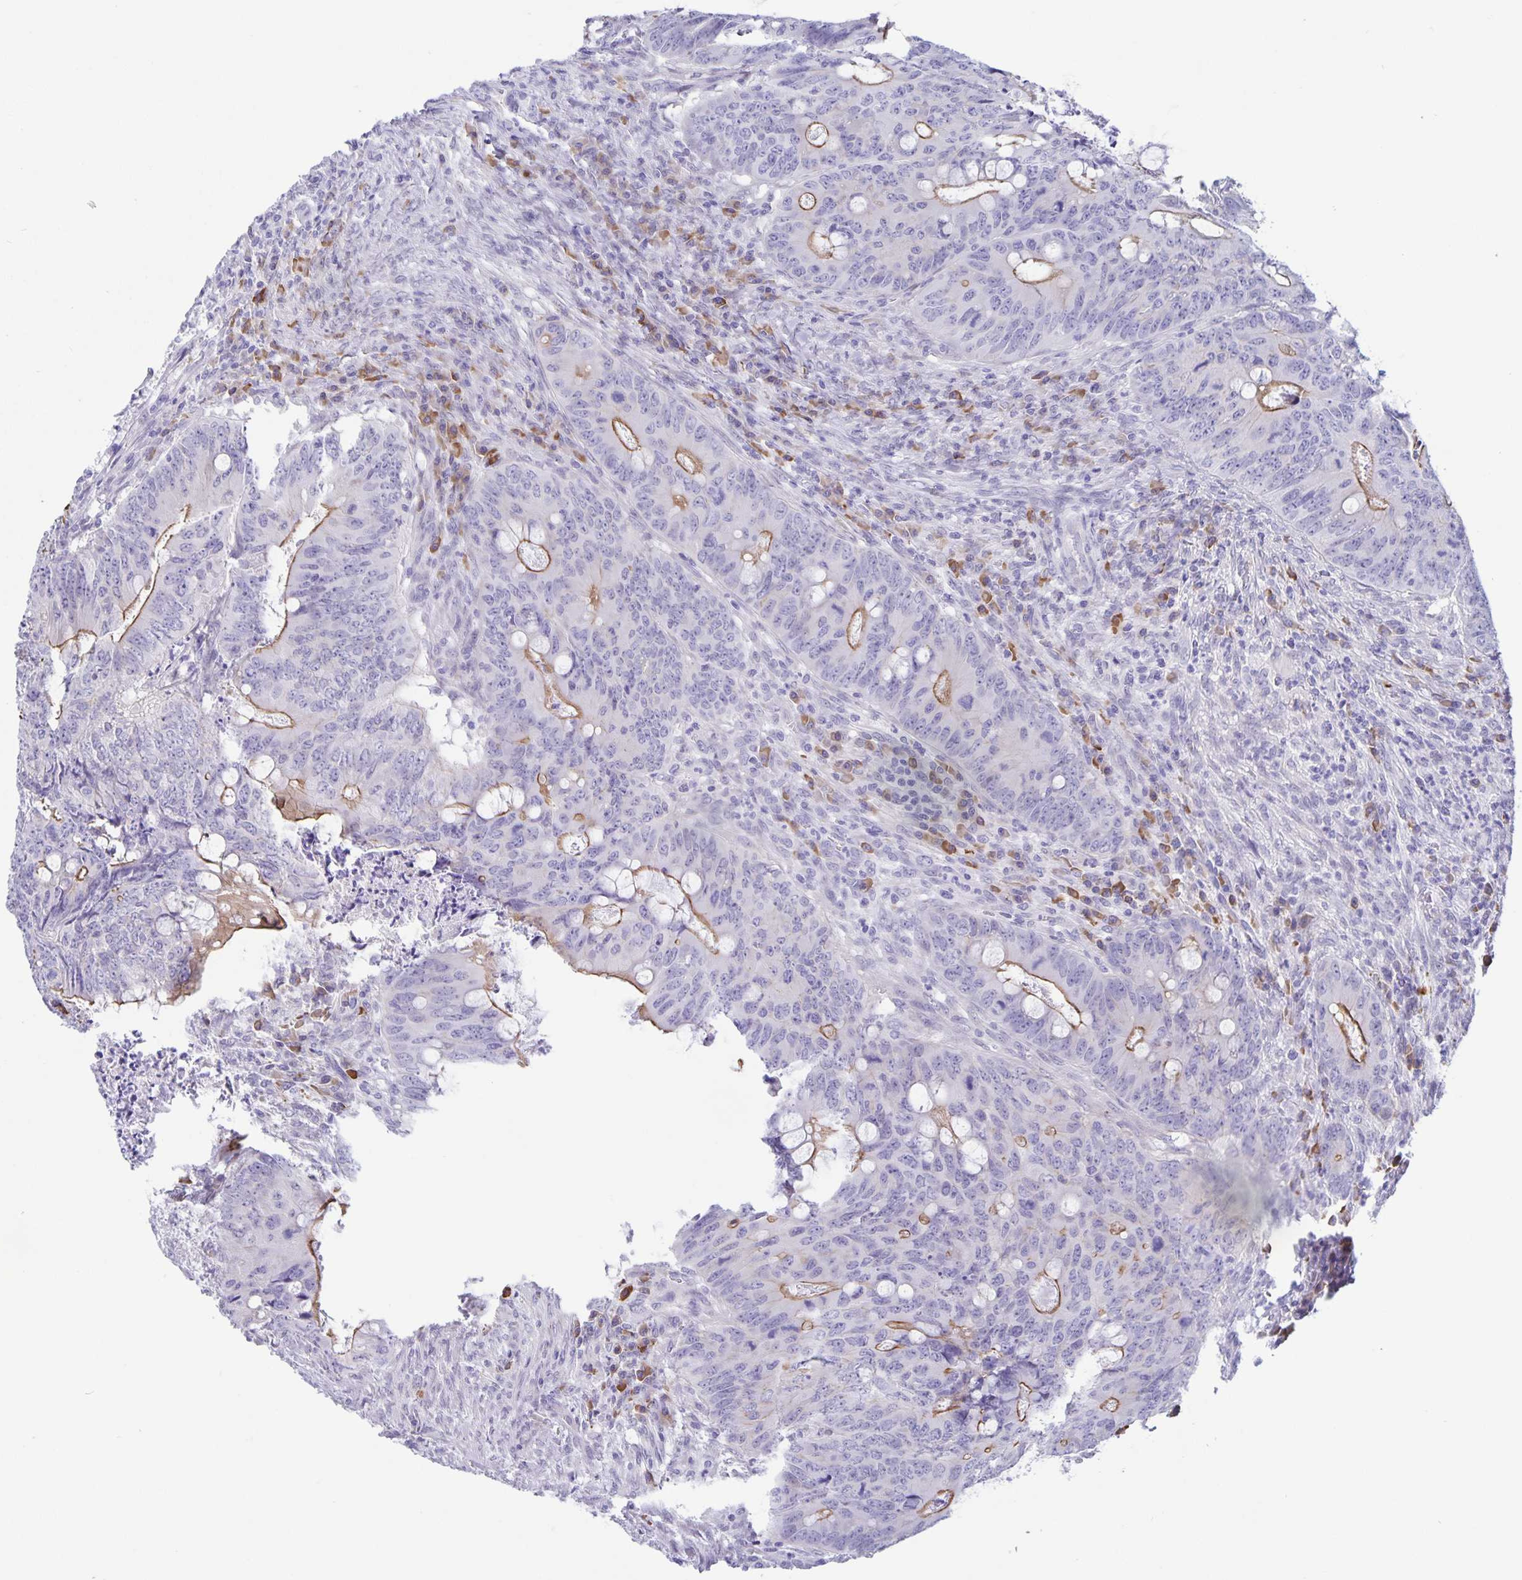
{"staining": {"intensity": "moderate", "quantity": "<25%", "location": "cytoplasmic/membranous"}, "tissue": "colorectal cancer", "cell_type": "Tumor cells", "image_type": "cancer", "snomed": [{"axis": "morphology", "description": "Adenocarcinoma, NOS"}, {"axis": "topography", "description": "Colon"}], "caption": "Protein analysis of colorectal cancer (adenocarcinoma) tissue exhibits moderate cytoplasmic/membranous expression in about <25% of tumor cells. (DAB IHC with brightfield microscopy, high magnification).", "gene": "ERMN", "patient": {"sex": "female", "age": 74}}